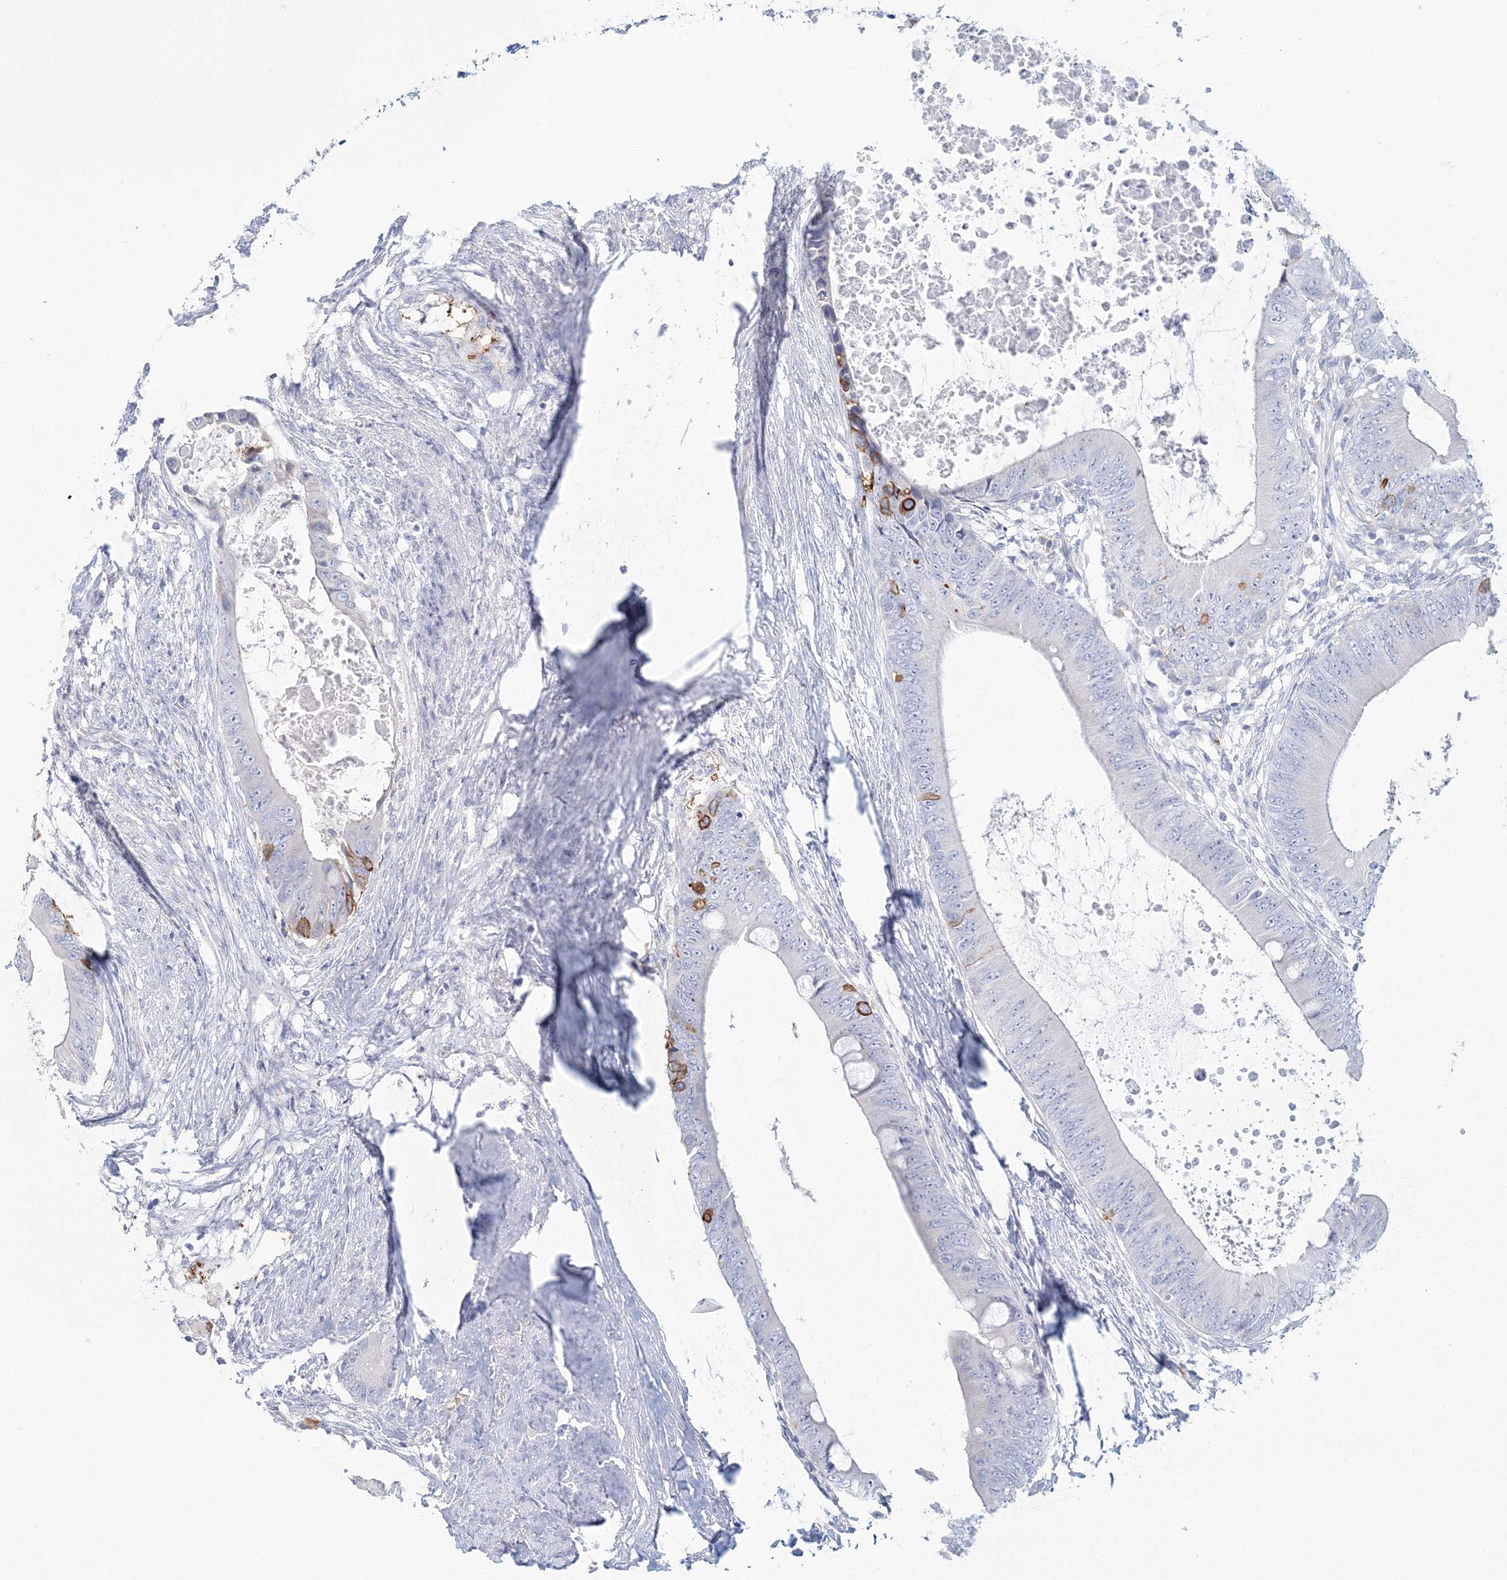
{"staining": {"intensity": "moderate", "quantity": "<25%", "location": "cytoplasmic/membranous"}, "tissue": "colorectal cancer", "cell_type": "Tumor cells", "image_type": "cancer", "snomed": [{"axis": "morphology", "description": "Normal tissue, NOS"}, {"axis": "morphology", "description": "Adenocarcinoma, NOS"}, {"axis": "topography", "description": "Rectum"}, {"axis": "topography", "description": "Peripheral nerve tissue"}], "caption": "Moderate cytoplasmic/membranous staining is identified in about <25% of tumor cells in colorectal adenocarcinoma.", "gene": "VSIG1", "patient": {"sex": "female", "age": 77}}